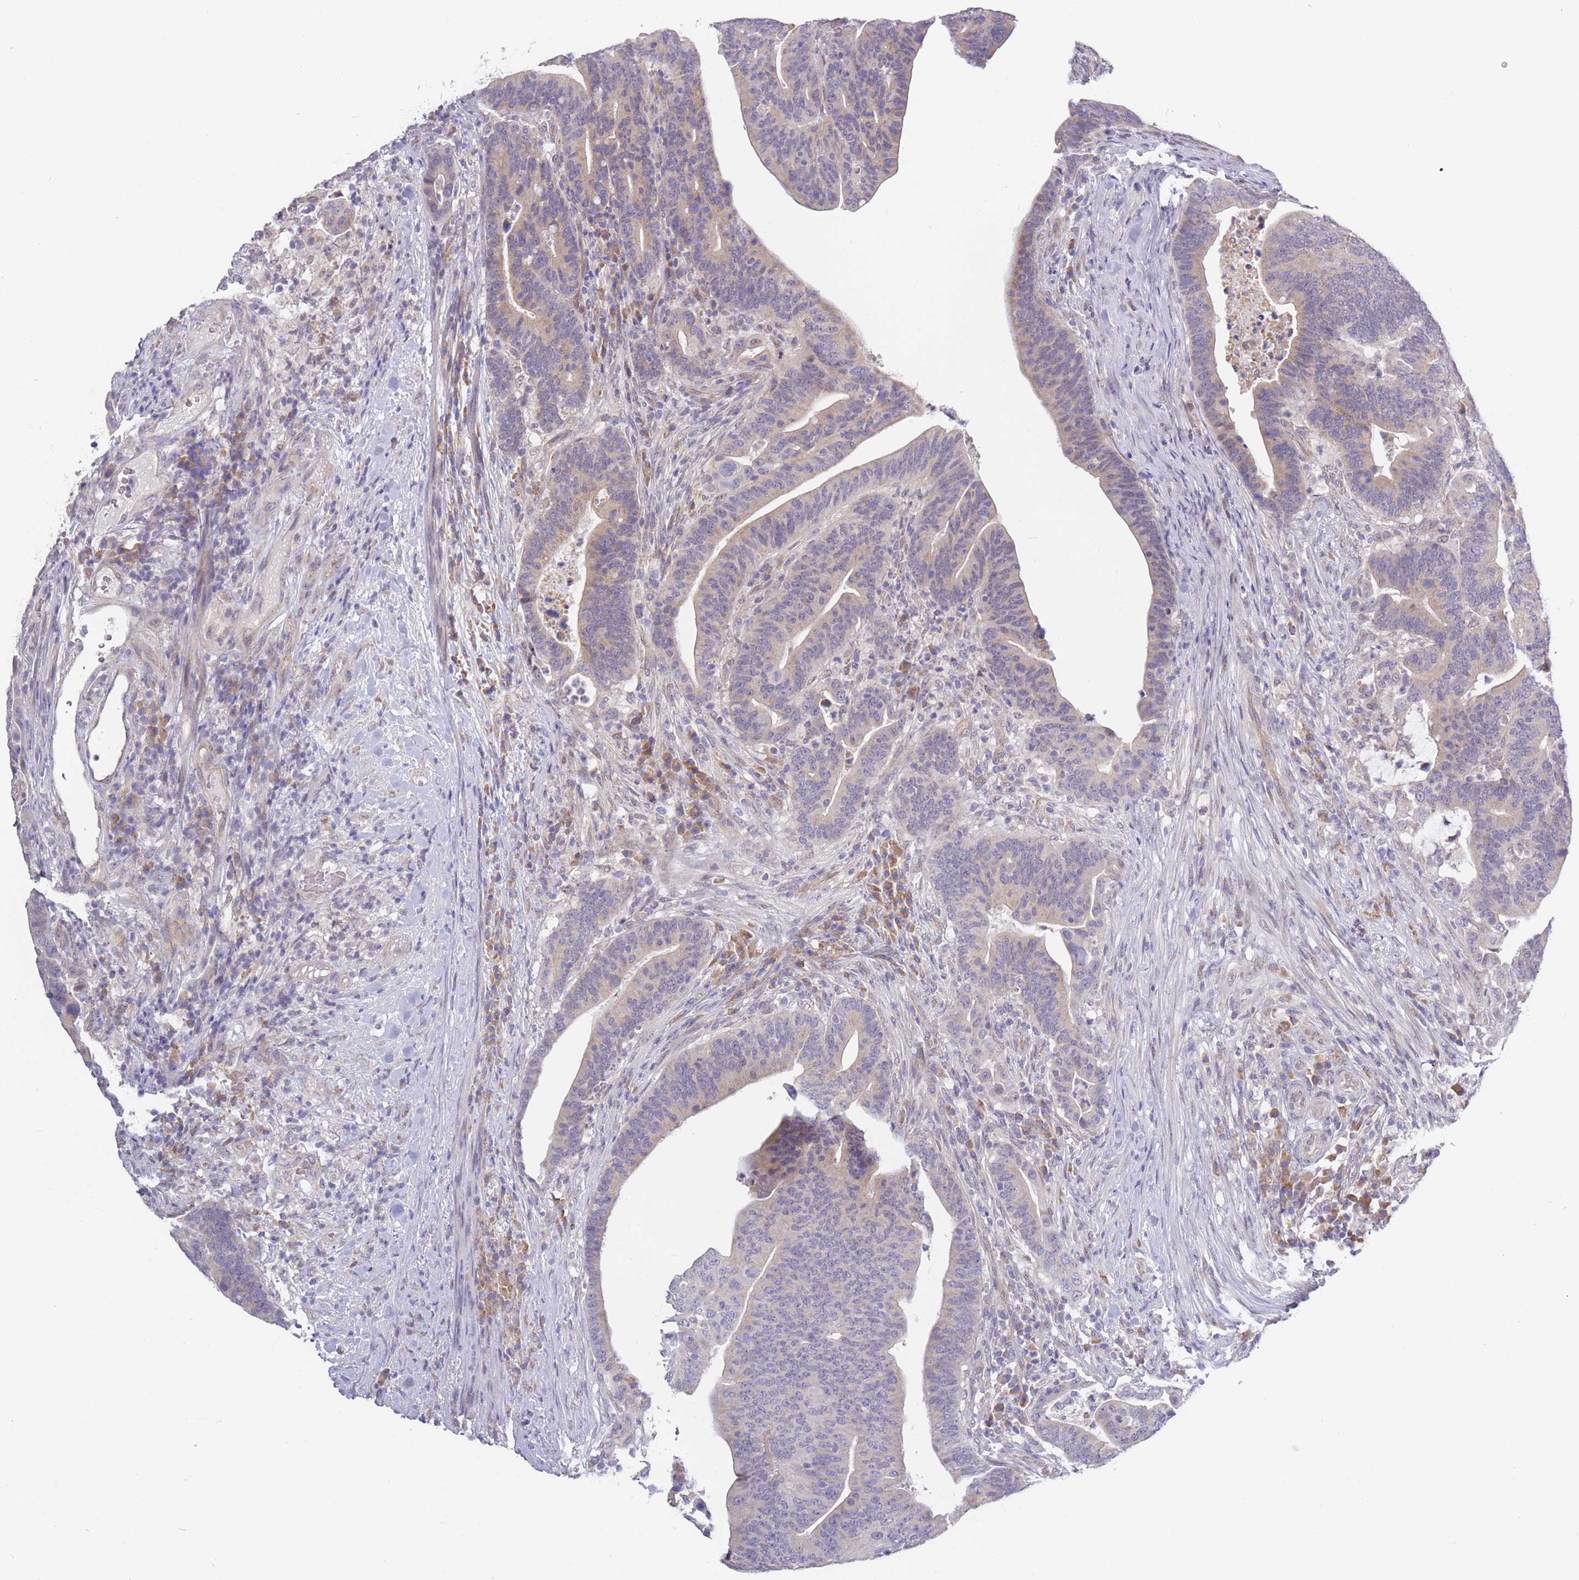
{"staining": {"intensity": "weak", "quantity": "<25%", "location": "cytoplasmic/membranous"}, "tissue": "colorectal cancer", "cell_type": "Tumor cells", "image_type": "cancer", "snomed": [{"axis": "morphology", "description": "Adenocarcinoma, NOS"}, {"axis": "topography", "description": "Colon"}], "caption": "This is an IHC histopathology image of human colorectal cancer (adenocarcinoma). There is no positivity in tumor cells.", "gene": "FAM227B", "patient": {"sex": "female", "age": 66}}